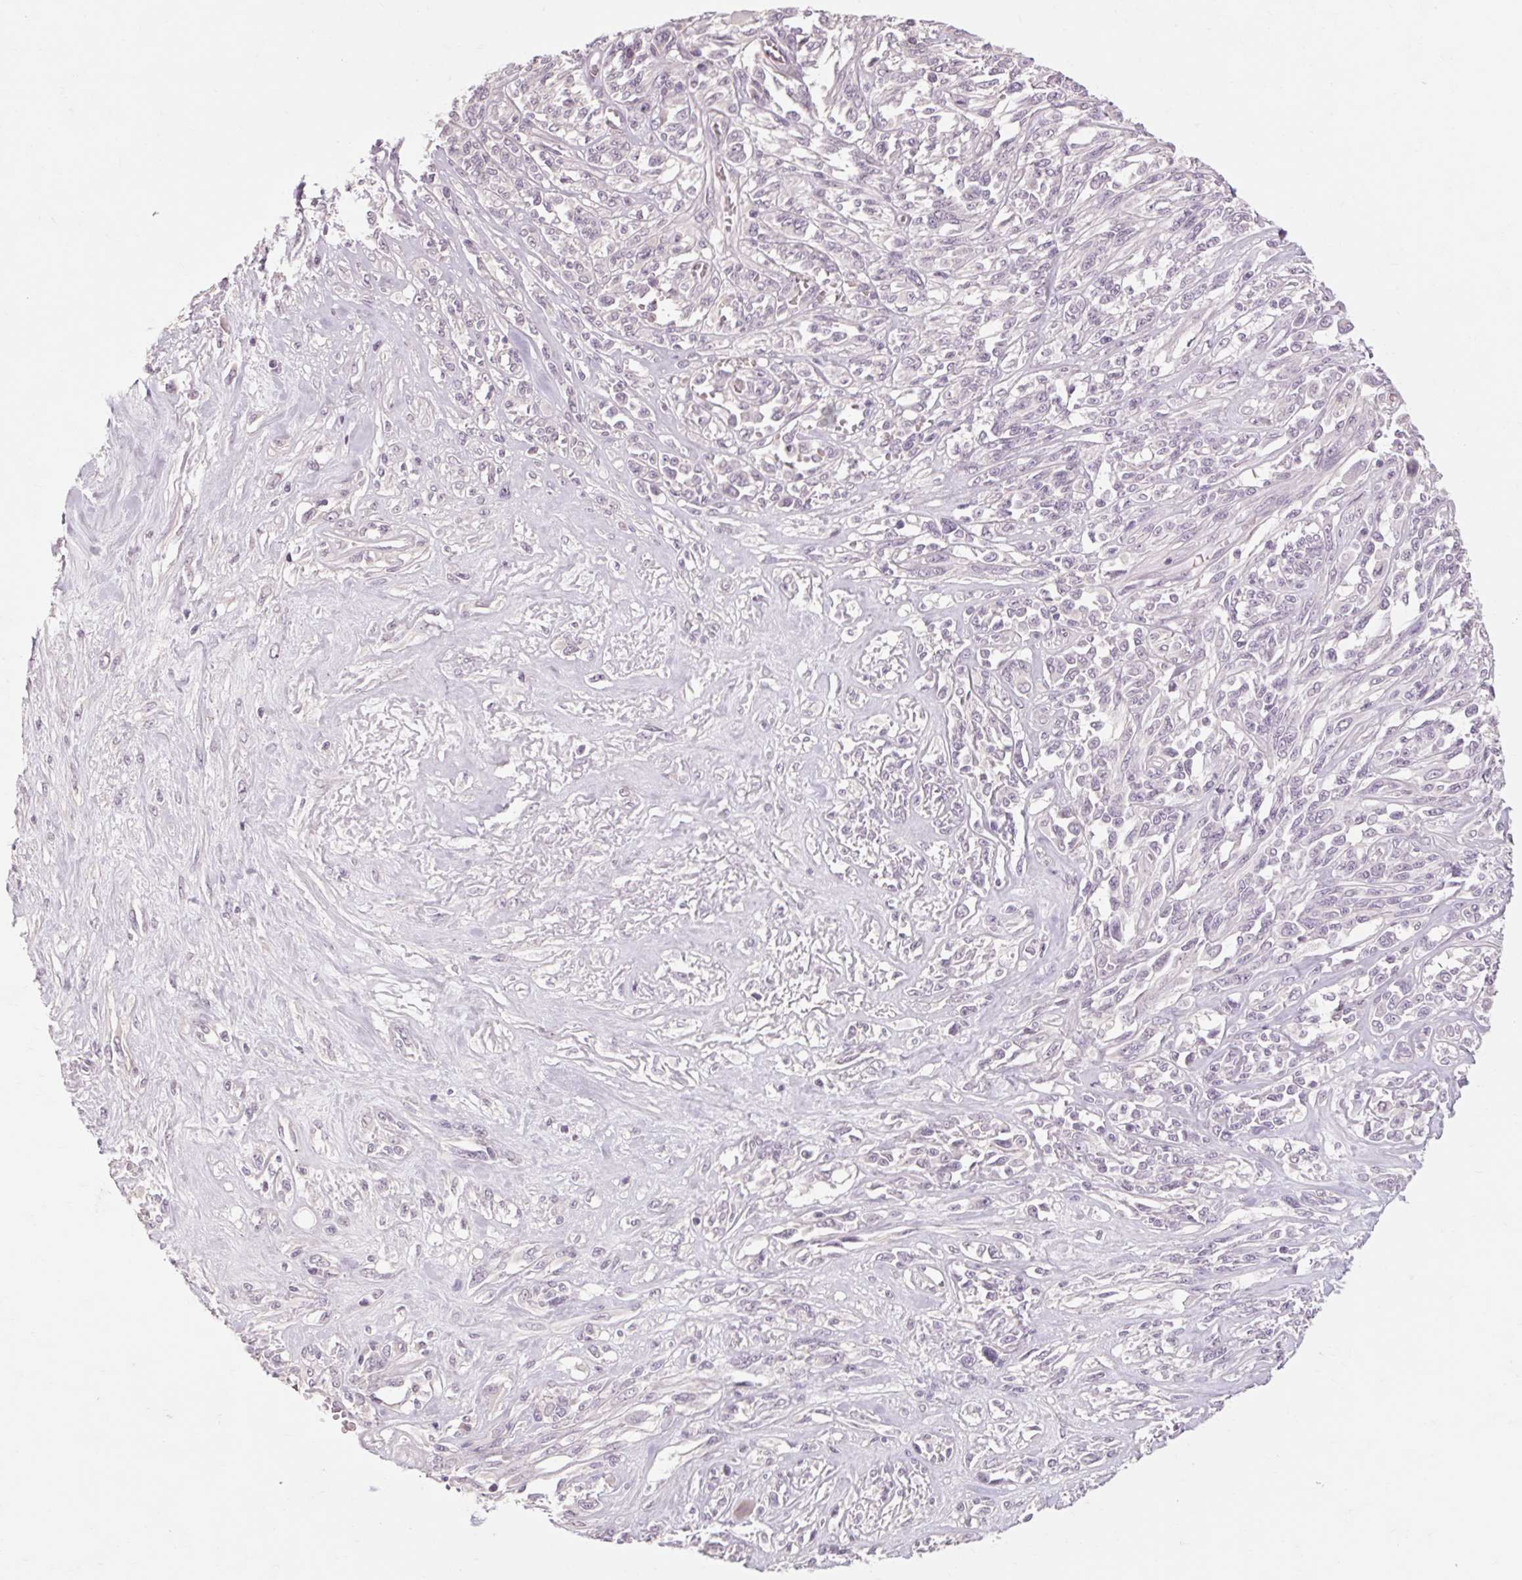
{"staining": {"intensity": "negative", "quantity": "none", "location": "none"}, "tissue": "melanoma", "cell_type": "Tumor cells", "image_type": "cancer", "snomed": [{"axis": "morphology", "description": "Malignant melanoma, NOS"}, {"axis": "topography", "description": "Skin"}], "caption": "There is no significant expression in tumor cells of malignant melanoma. Nuclei are stained in blue.", "gene": "POMC", "patient": {"sex": "female", "age": 91}}